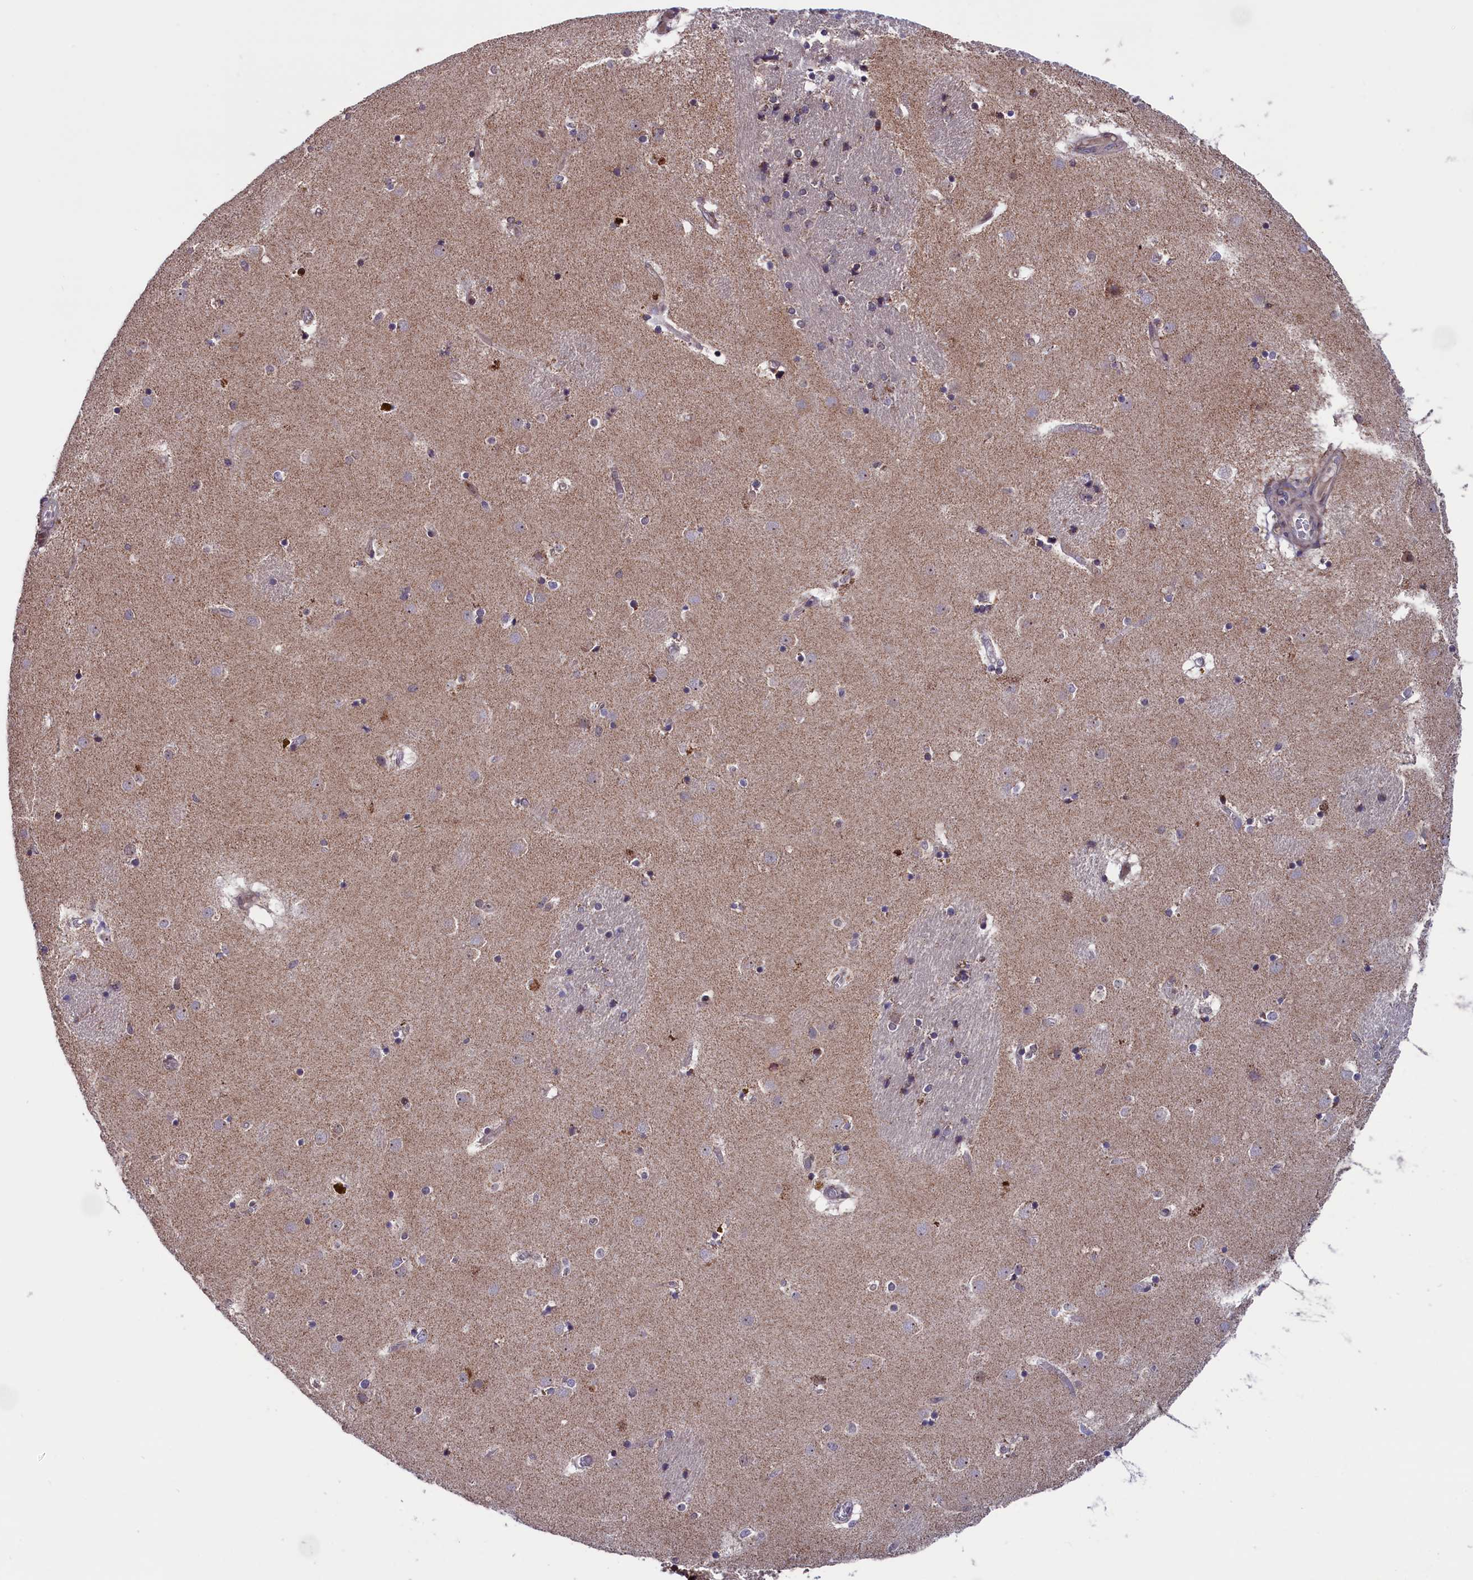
{"staining": {"intensity": "negative", "quantity": "none", "location": "none"}, "tissue": "caudate", "cell_type": "Glial cells", "image_type": "normal", "snomed": [{"axis": "morphology", "description": "Normal tissue, NOS"}, {"axis": "topography", "description": "Lateral ventricle wall"}], "caption": "High magnification brightfield microscopy of unremarkable caudate stained with DAB (brown) and counterstained with hematoxylin (blue): glial cells show no significant positivity. (DAB IHC with hematoxylin counter stain).", "gene": "TIMM44", "patient": {"sex": "male", "age": 70}}